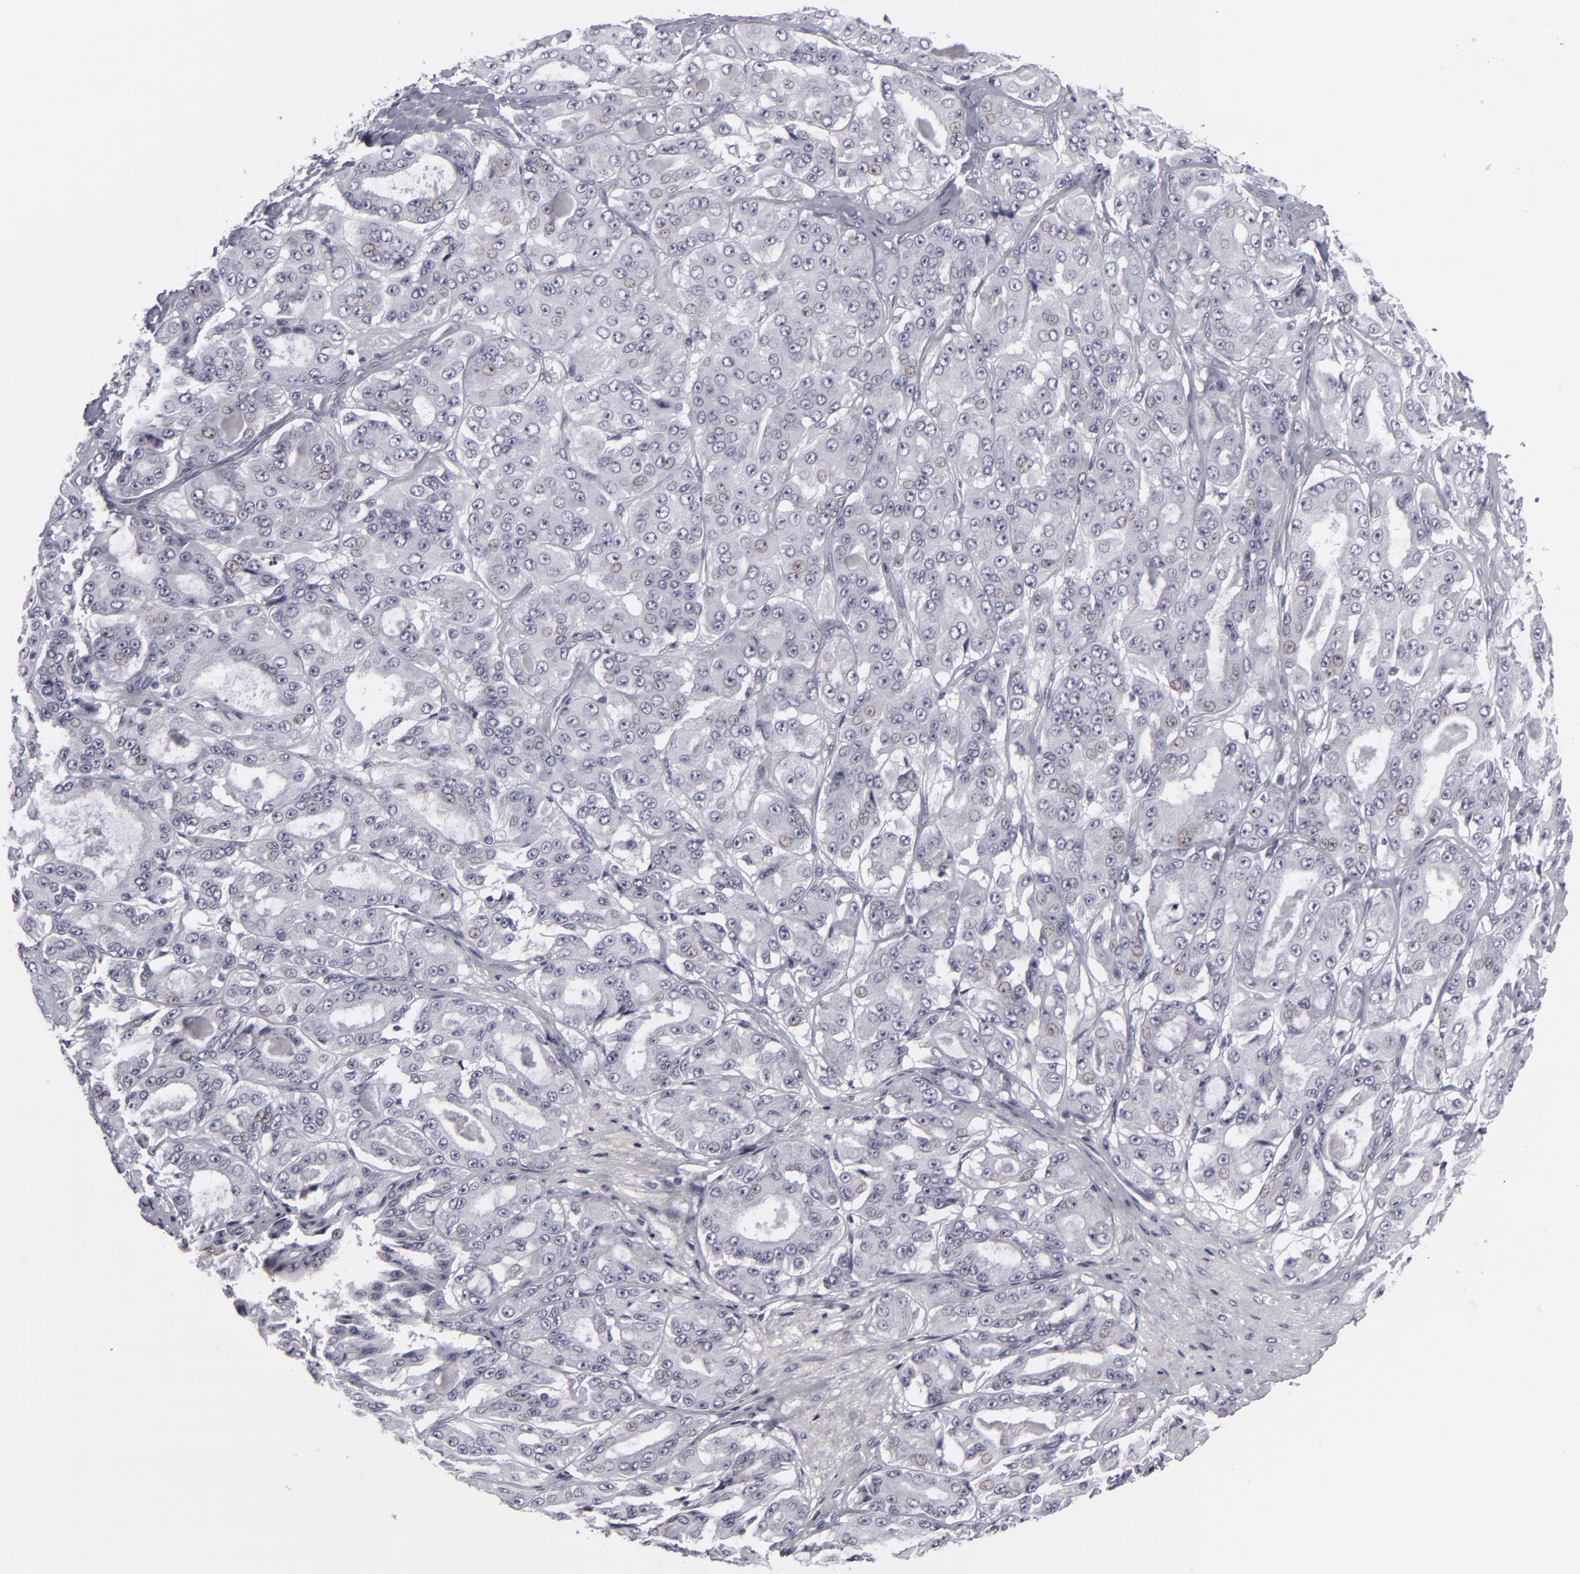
{"staining": {"intensity": "negative", "quantity": "none", "location": "none"}, "tissue": "ovarian cancer", "cell_type": "Tumor cells", "image_type": "cancer", "snomed": [{"axis": "morphology", "description": "Carcinoma, endometroid"}, {"axis": "topography", "description": "Ovary"}], "caption": "DAB immunohistochemical staining of ovarian cancer (endometroid carcinoma) exhibits no significant expression in tumor cells.", "gene": "JUP", "patient": {"sex": "female", "age": 61}}